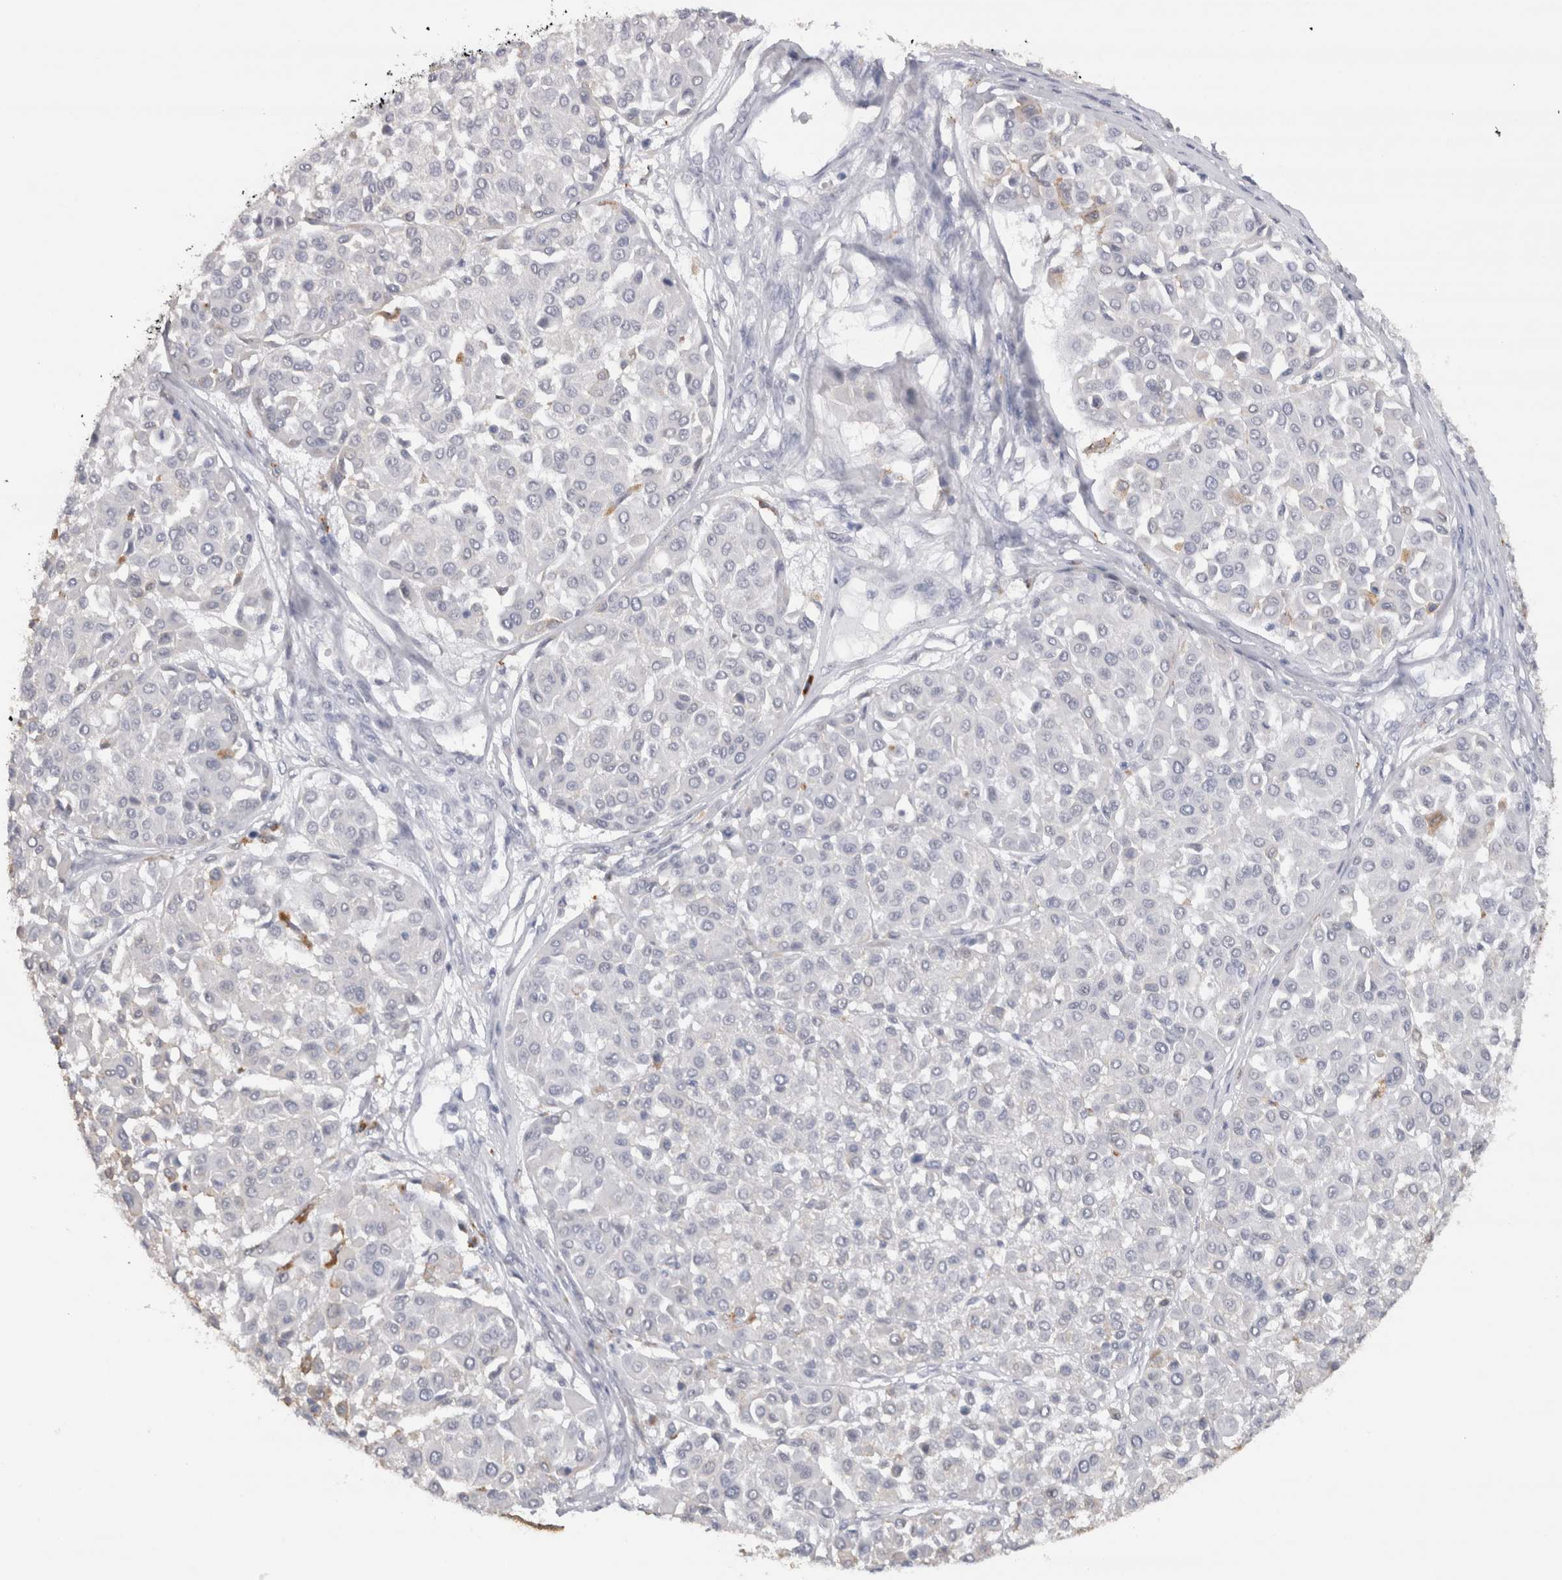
{"staining": {"intensity": "negative", "quantity": "none", "location": "none"}, "tissue": "melanoma", "cell_type": "Tumor cells", "image_type": "cancer", "snomed": [{"axis": "morphology", "description": "Malignant melanoma, Metastatic site"}, {"axis": "topography", "description": "Soft tissue"}], "caption": "Immunohistochemical staining of melanoma shows no significant staining in tumor cells.", "gene": "CDH17", "patient": {"sex": "male", "age": 41}}